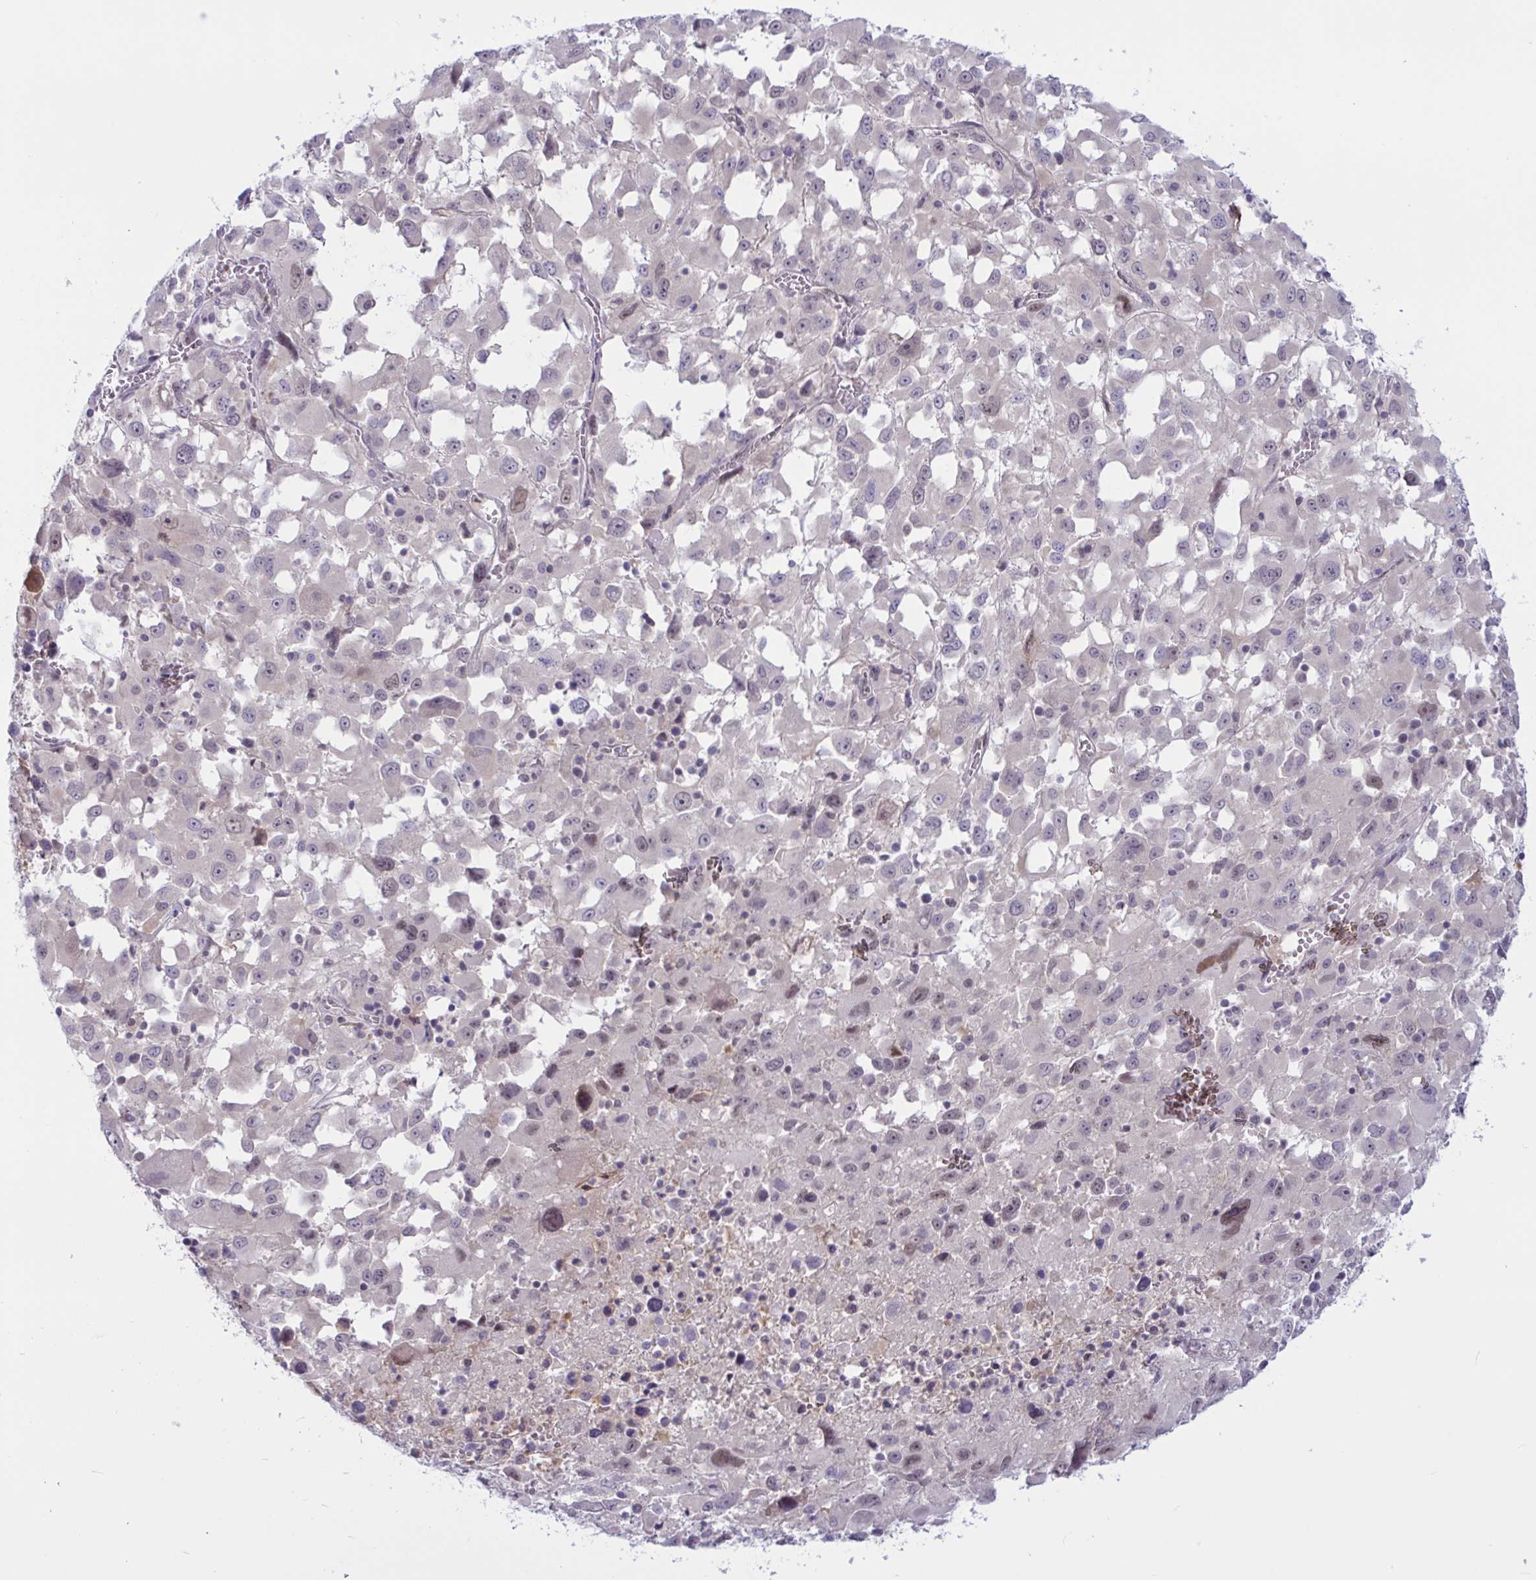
{"staining": {"intensity": "weak", "quantity": "<25%", "location": "nuclear"}, "tissue": "melanoma", "cell_type": "Tumor cells", "image_type": "cancer", "snomed": [{"axis": "morphology", "description": "Malignant melanoma, Metastatic site"}, {"axis": "topography", "description": "Soft tissue"}], "caption": "Histopathology image shows no protein staining in tumor cells of melanoma tissue.", "gene": "TSN", "patient": {"sex": "male", "age": 50}}